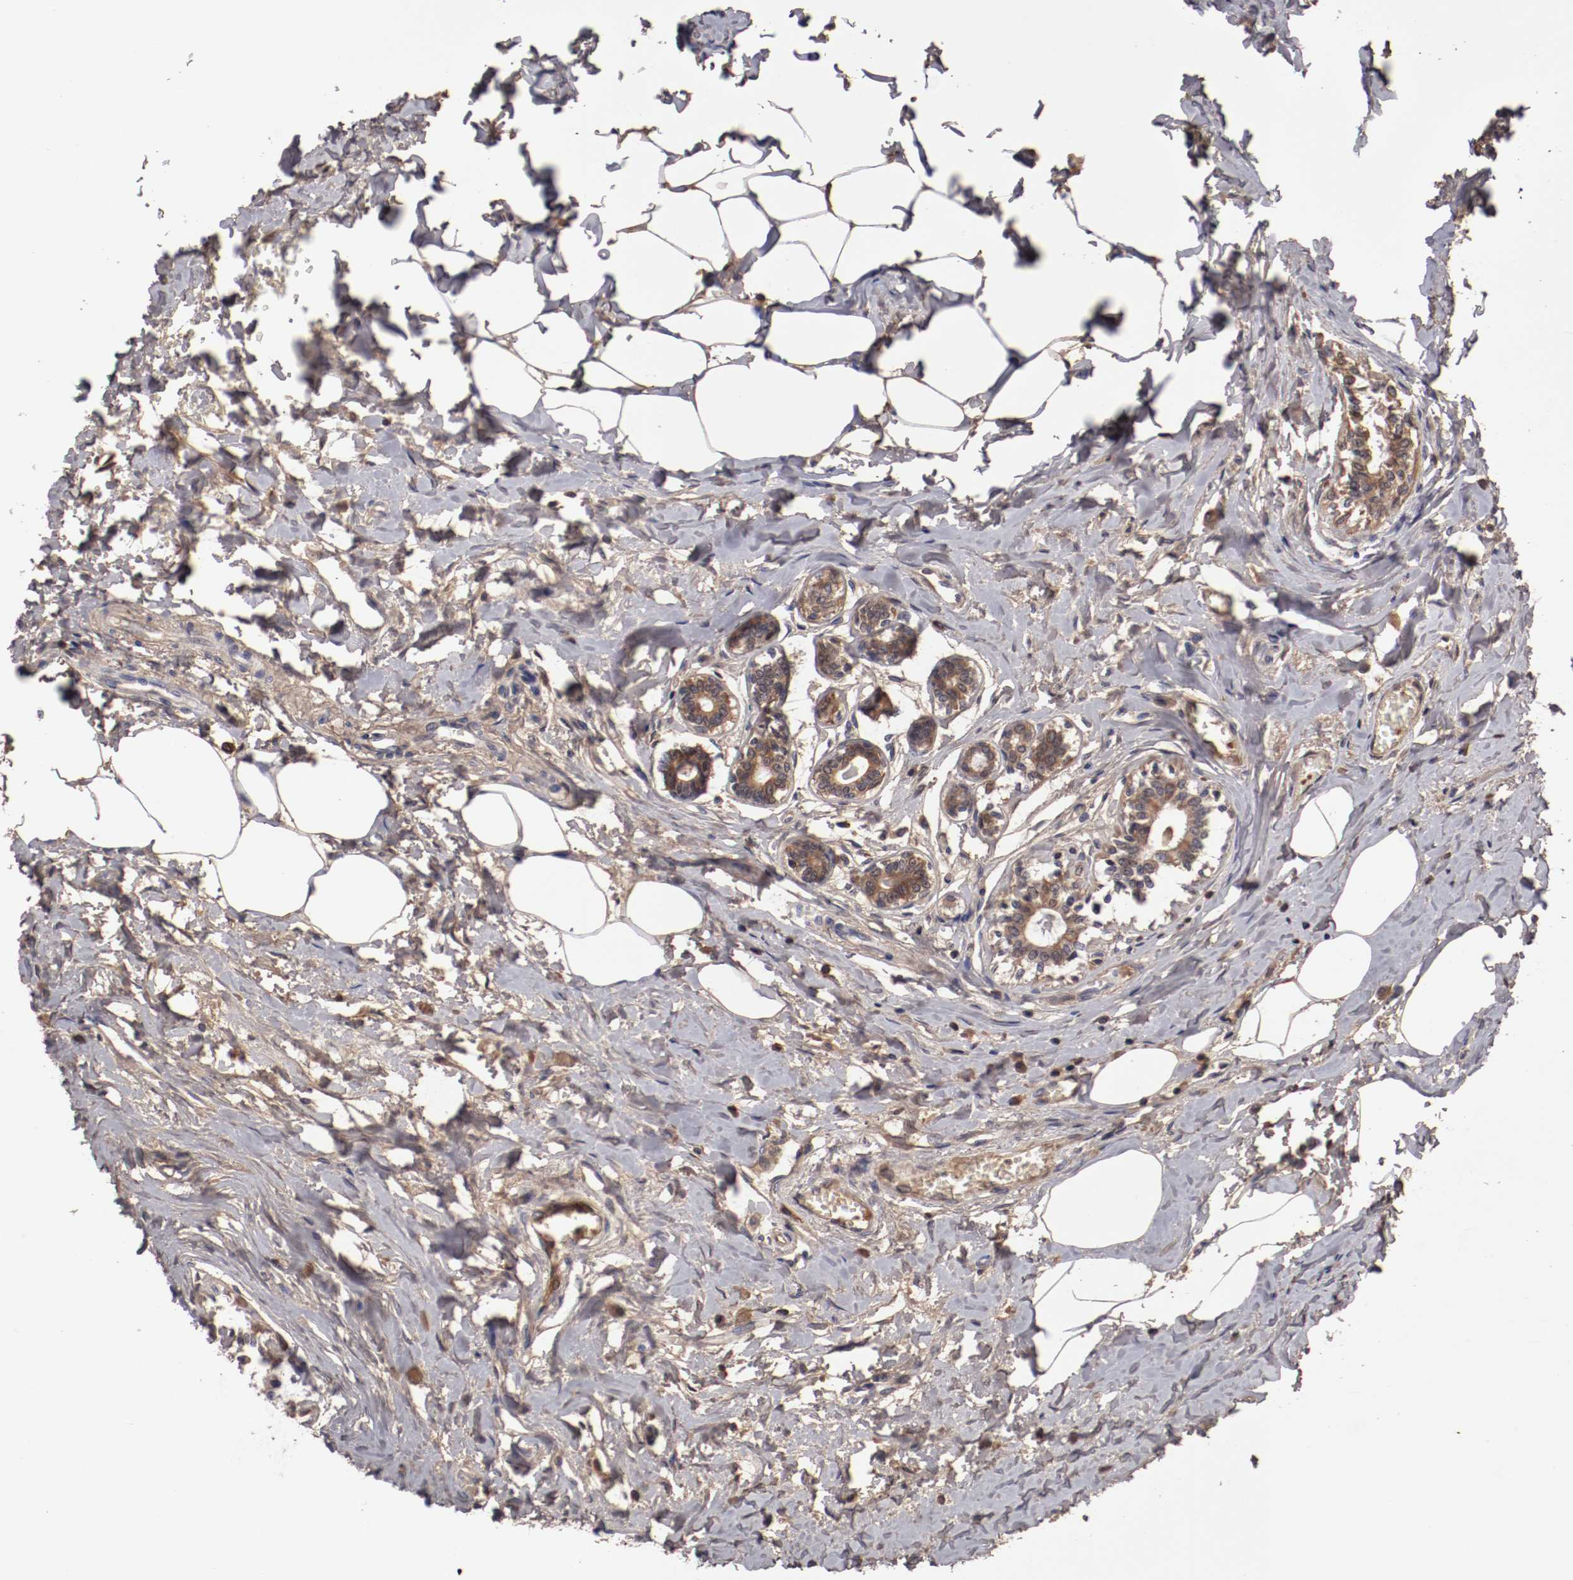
{"staining": {"intensity": "moderate", "quantity": ">75%", "location": "cytoplasmic/membranous"}, "tissue": "breast cancer", "cell_type": "Tumor cells", "image_type": "cancer", "snomed": [{"axis": "morphology", "description": "Lobular carcinoma"}, {"axis": "topography", "description": "Breast"}], "caption": "Breast cancer (lobular carcinoma) stained for a protein displays moderate cytoplasmic/membranous positivity in tumor cells. (DAB = brown stain, brightfield microscopy at high magnification).", "gene": "CP", "patient": {"sex": "female", "age": 51}}